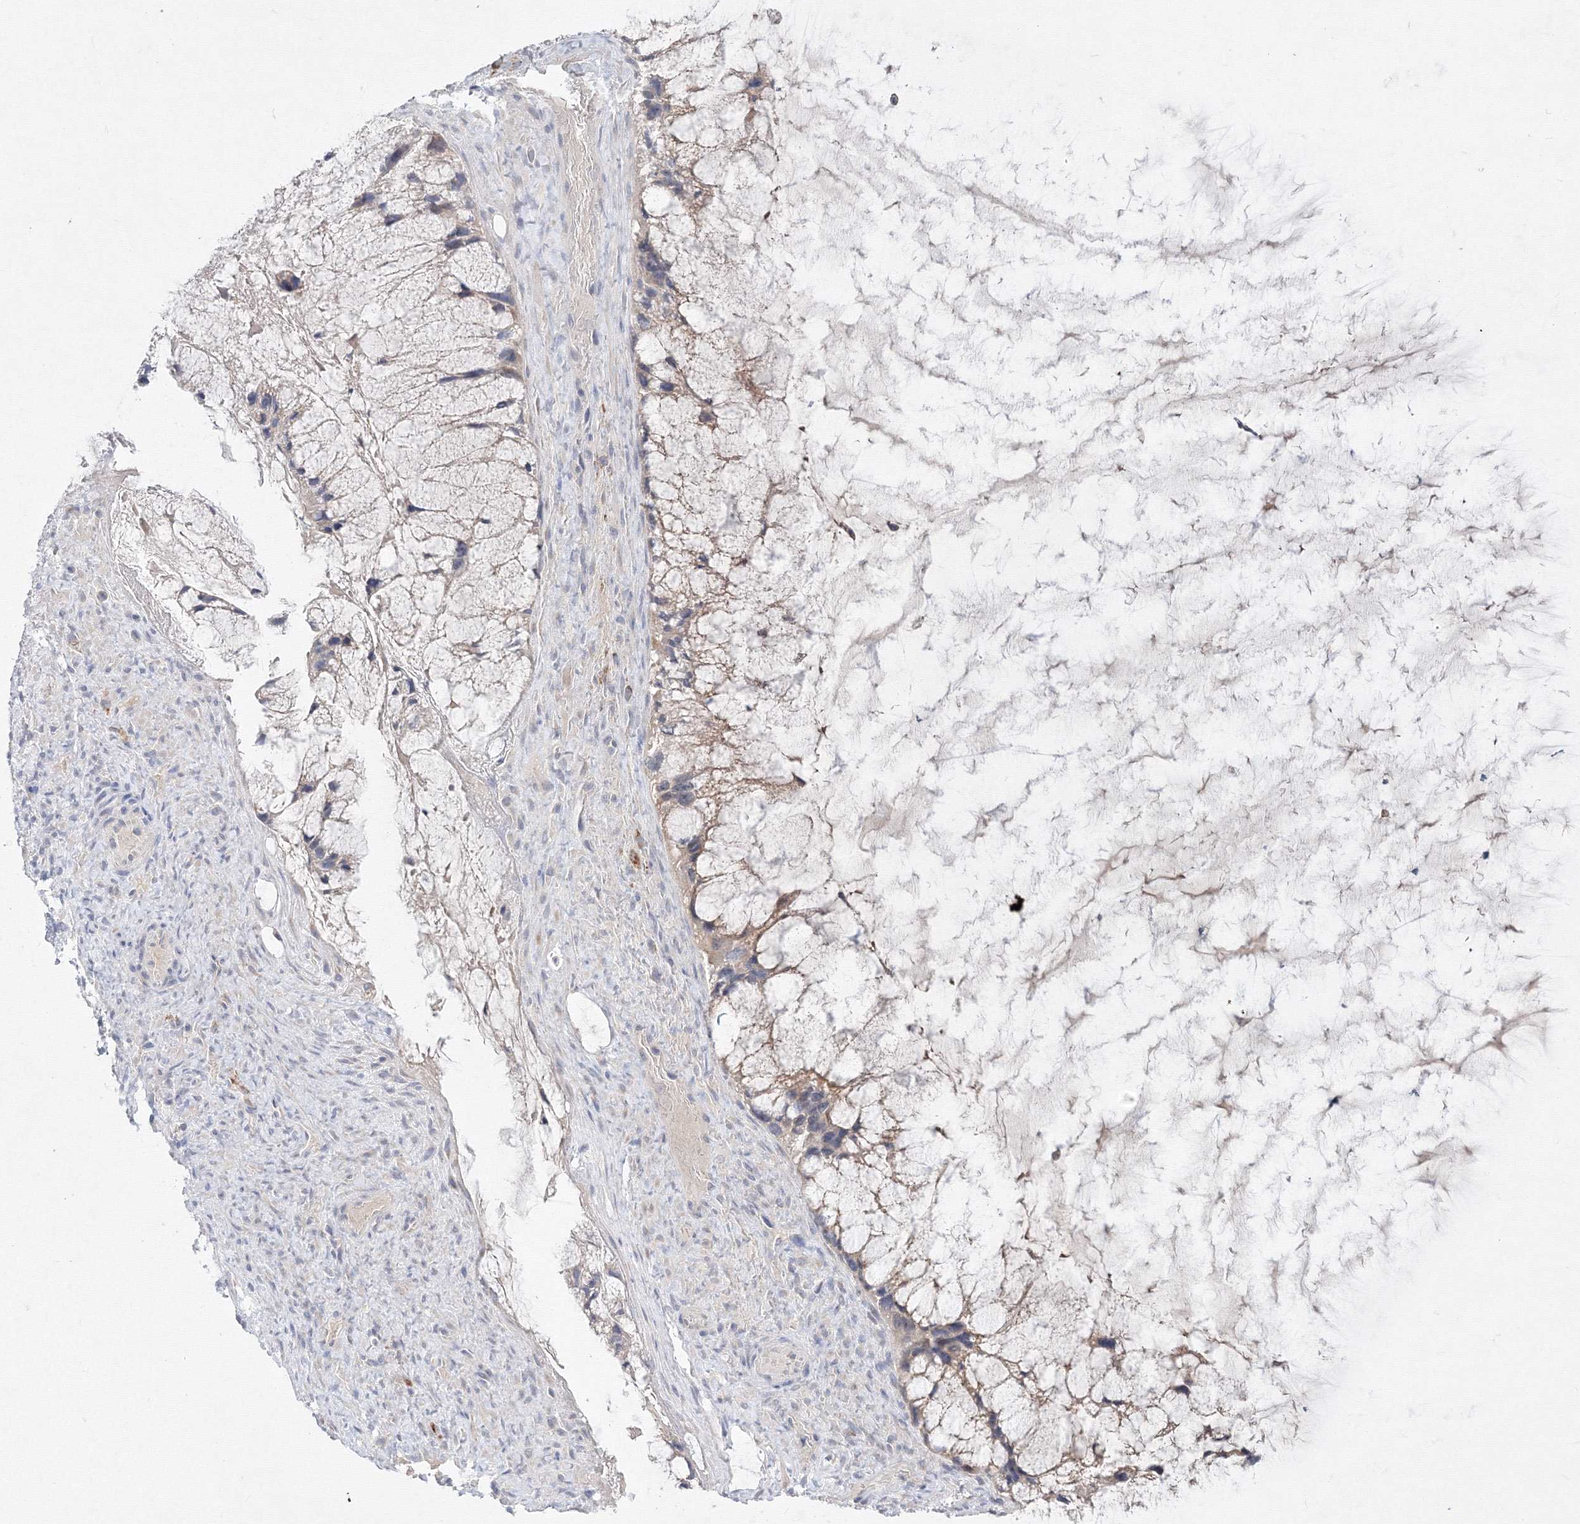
{"staining": {"intensity": "weak", "quantity": "<25%", "location": "cytoplasmic/membranous"}, "tissue": "ovarian cancer", "cell_type": "Tumor cells", "image_type": "cancer", "snomed": [{"axis": "morphology", "description": "Cystadenocarcinoma, mucinous, NOS"}, {"axis": "topography", "description": "Ovary"}], "caption": "Micrograph shows no protein expression in tumor cells of ovarian cancer (mucinous cystadenocarcinoma) tissue.", "gene": "FBXL8", "patient": {"sex": "female", "age": 37}}